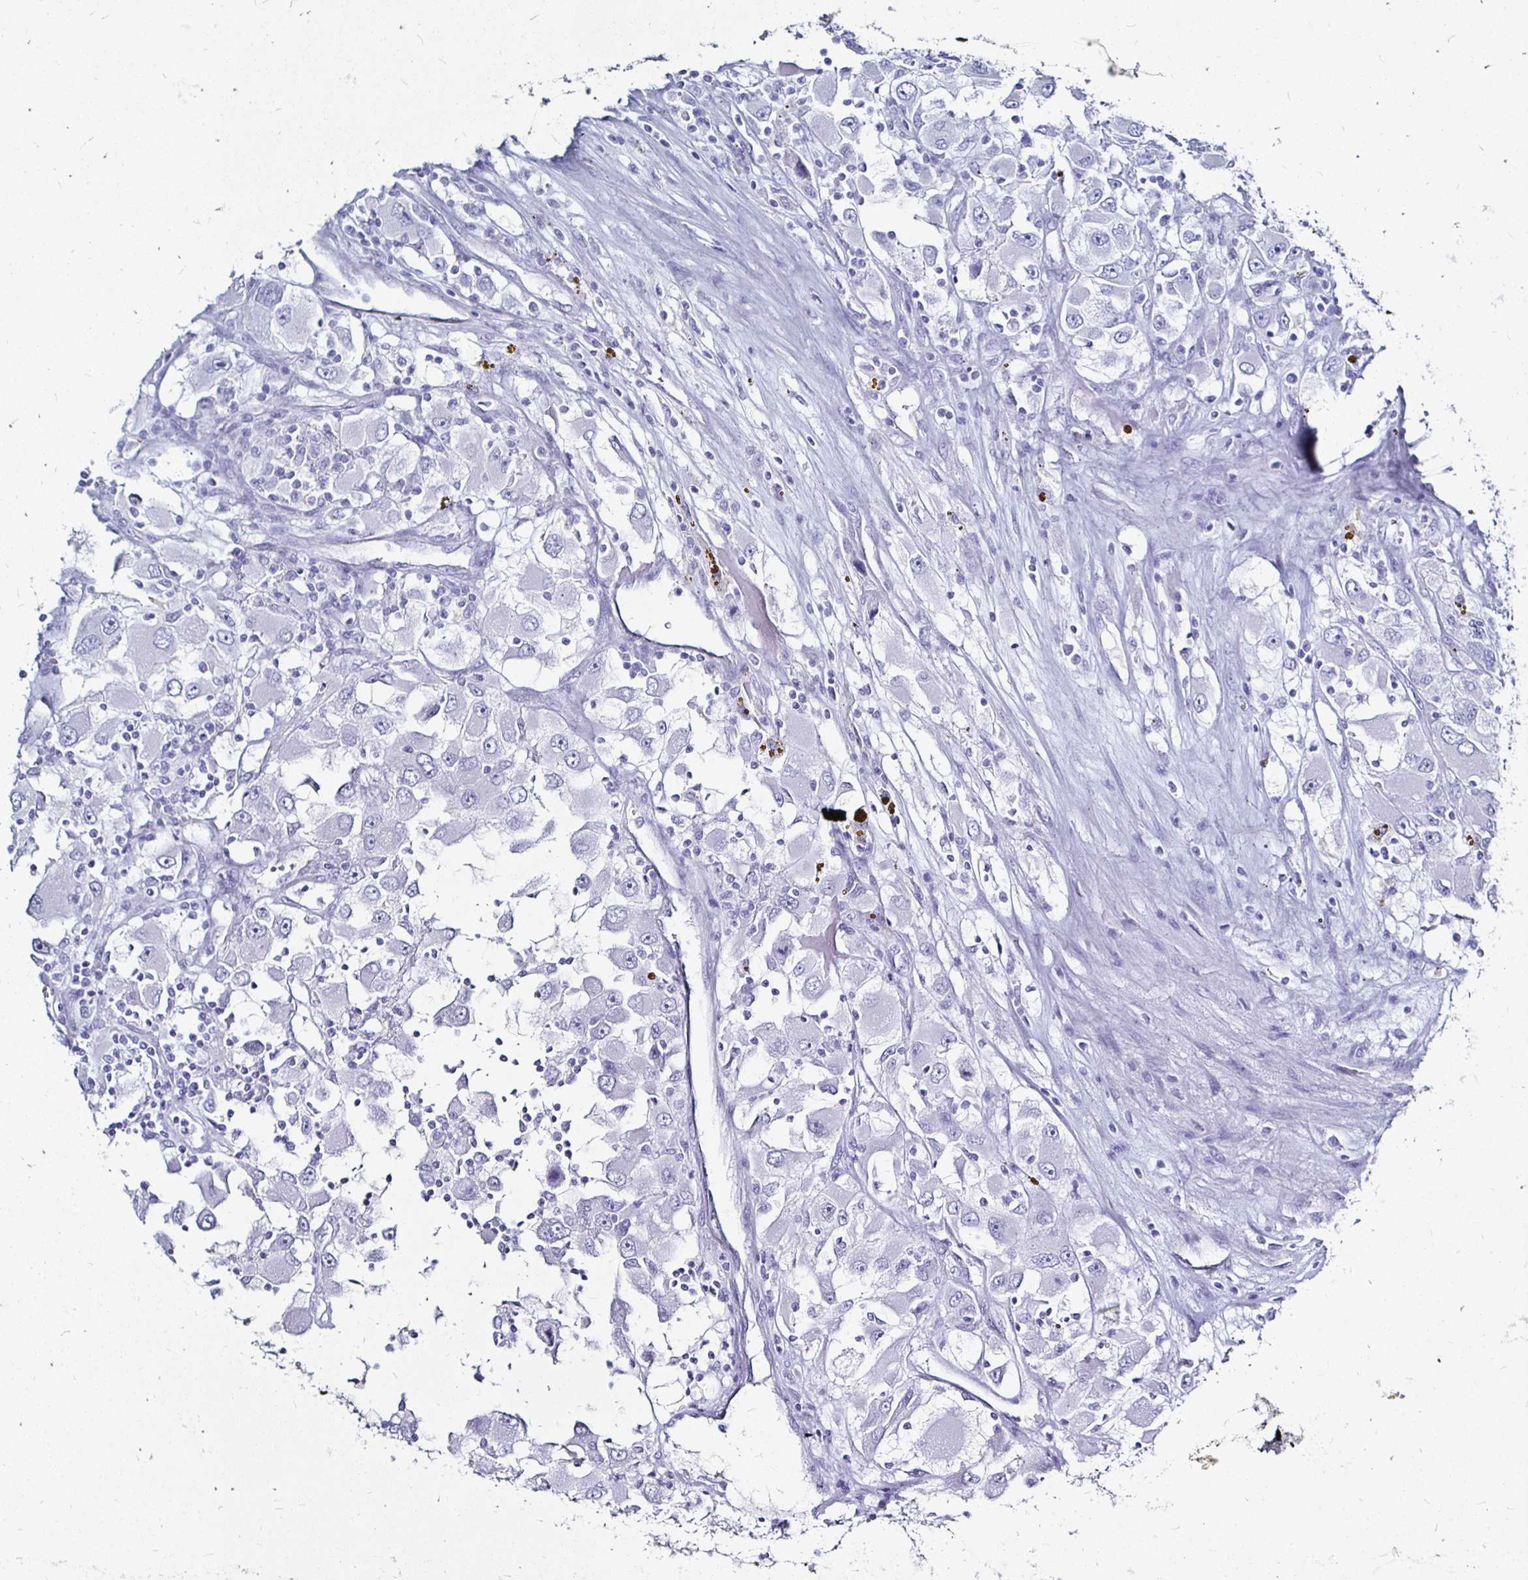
{"staining": {"intensity": "negative", "quantity": "none", "location": "none"}, "tissue": "renal cancer", "cell_type": "Tumor cells", "image_type": "cancer", "snomed": [{"axis": "morphology", "description": "Adenocarcinoma, NOS"}, {"axis": "topography", "description": "Kidney"}], "caption": "There is no significant positivity in tumor cells of renal cancer (adenocarcinoma).", "gene": "LUZP4", "patient": {"sex": "female", "age": 52}}